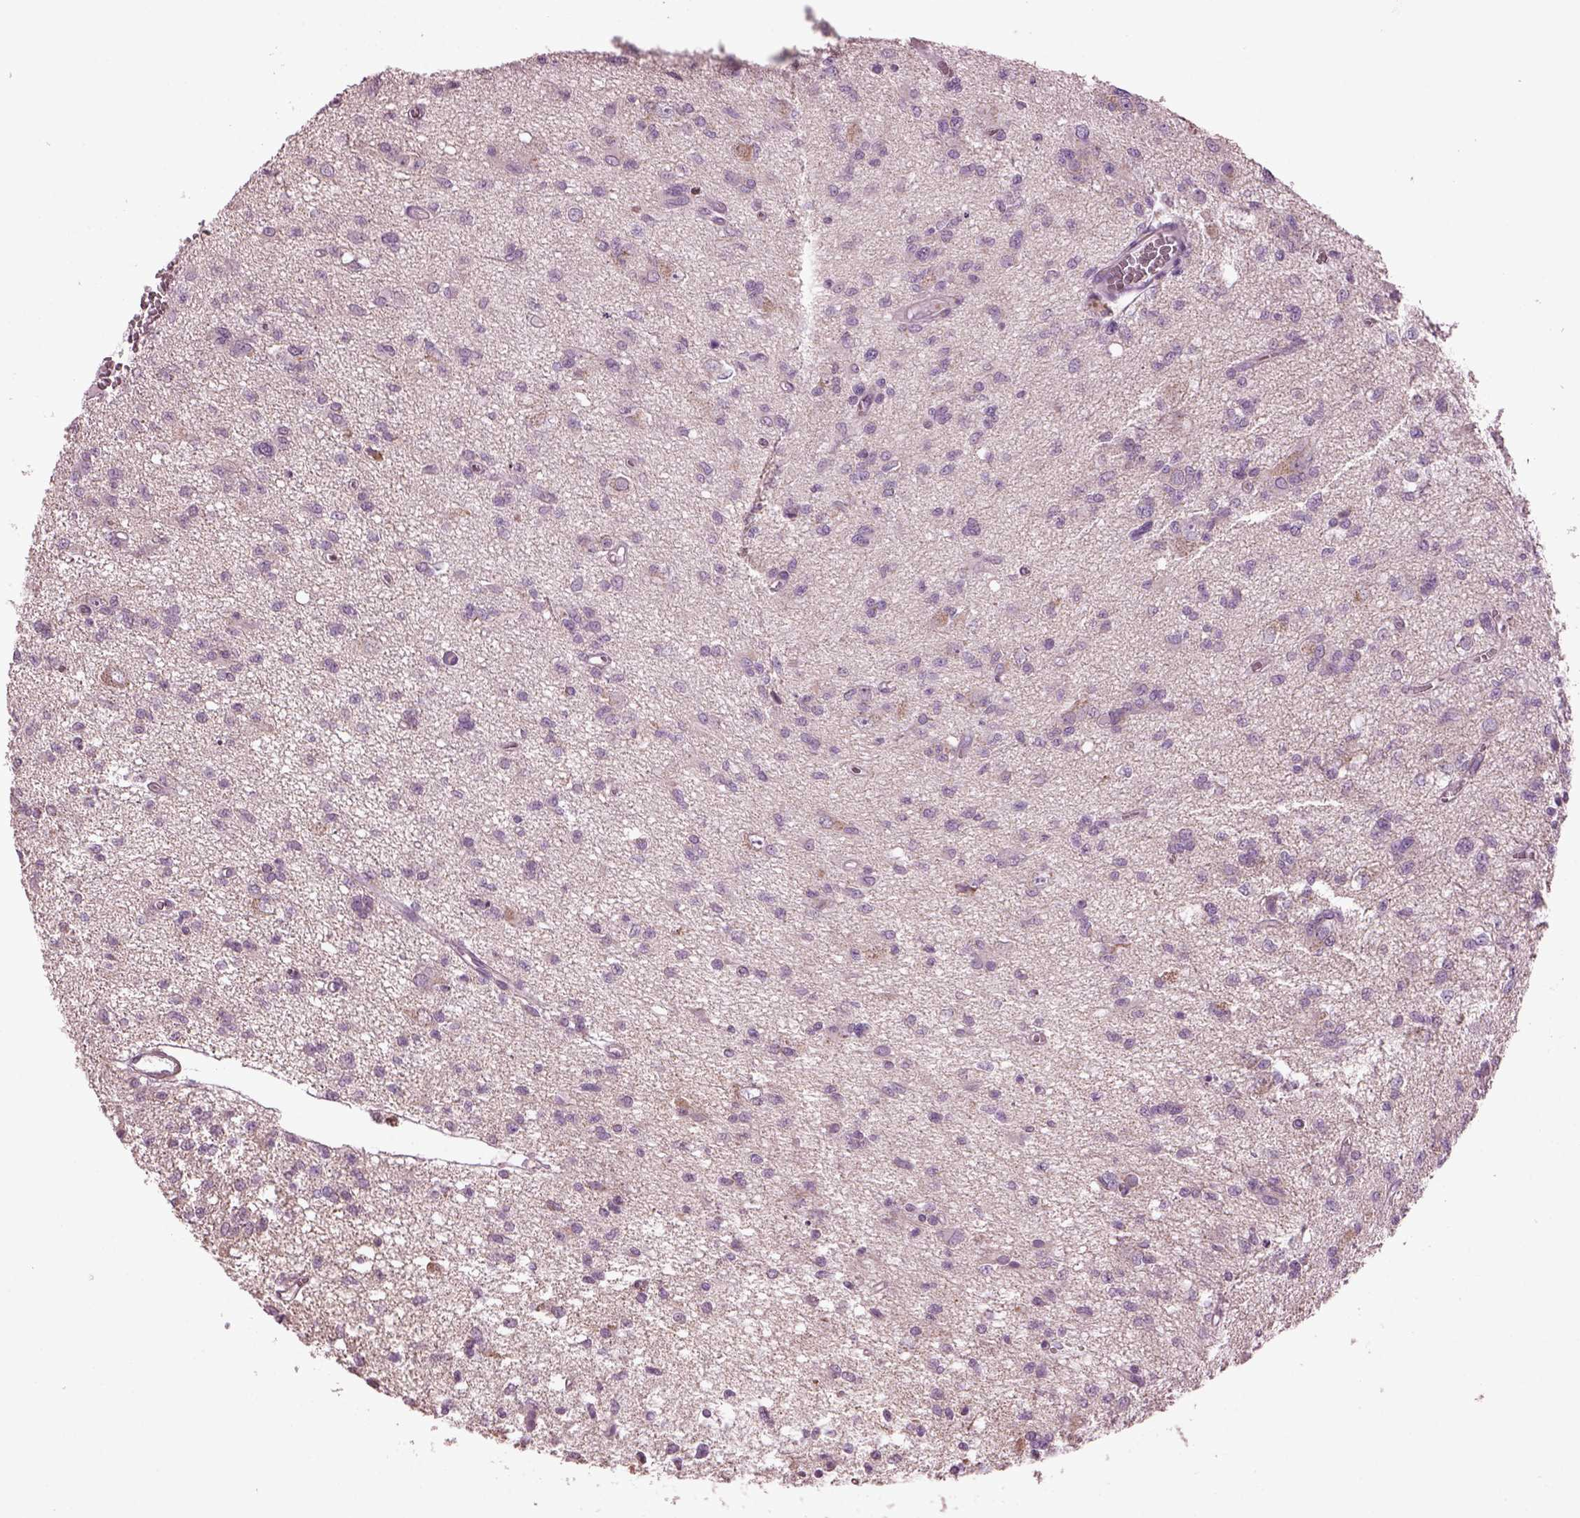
{"staining": {"intensity": "negative", "quantity": "none", "location": "none"}, "tissue": "glioma", "cell_type": "Tumor cells", "image_type": "cancer", "snomed": [{"axis": "morphology", "description": "Glioma, malignant, Low grade"}, {"axis": "topography", "description": "Brain"}], "caption": "Tumor cells show no significant positivity in low-grade glioma (malignant).", "gene": "SPATA7", "patient": {"sex": "male", "age": 64}}